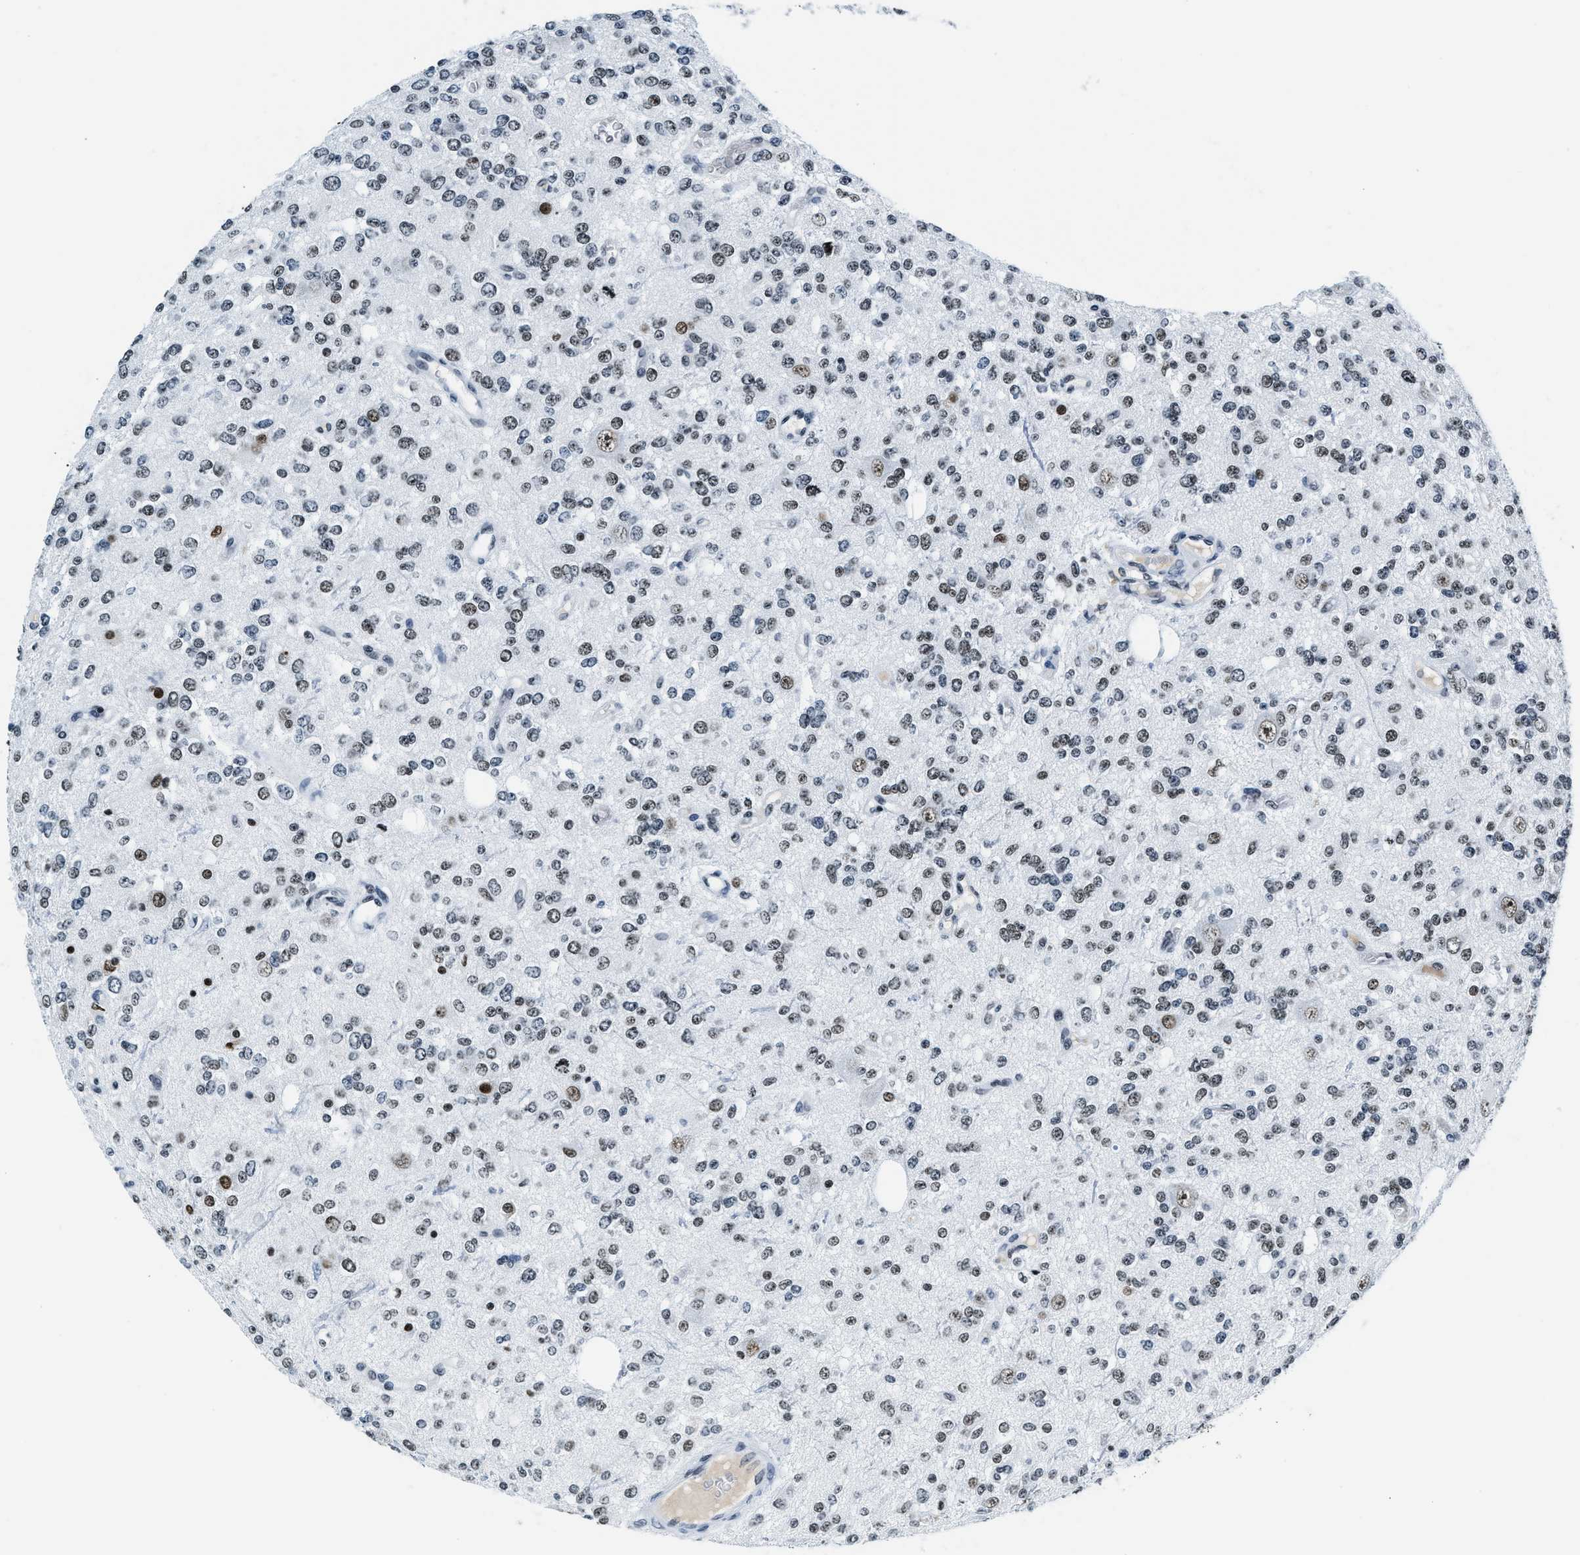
{"staining": {"intensity": "weak", "quantity": "25%-75%", "location": "nuclear"}, "tissue": "glioma", "cell_type": "Tumor cells", "image_type": "cancer", "snomed": [{"axis": "morphology", "description": "Glioma, malignant, Low grade"}, {"axis": "topography", "description": "Brain"}], "caption": "Immunohistochemistry (IHC) micrograph of glioma stained for a protein (brown), which shows low levels of weak nuclear expression in approximately 25%-75% of tumor cells.", "gene": "TOP1", "patient": {"sex": "male", "age": 38}}